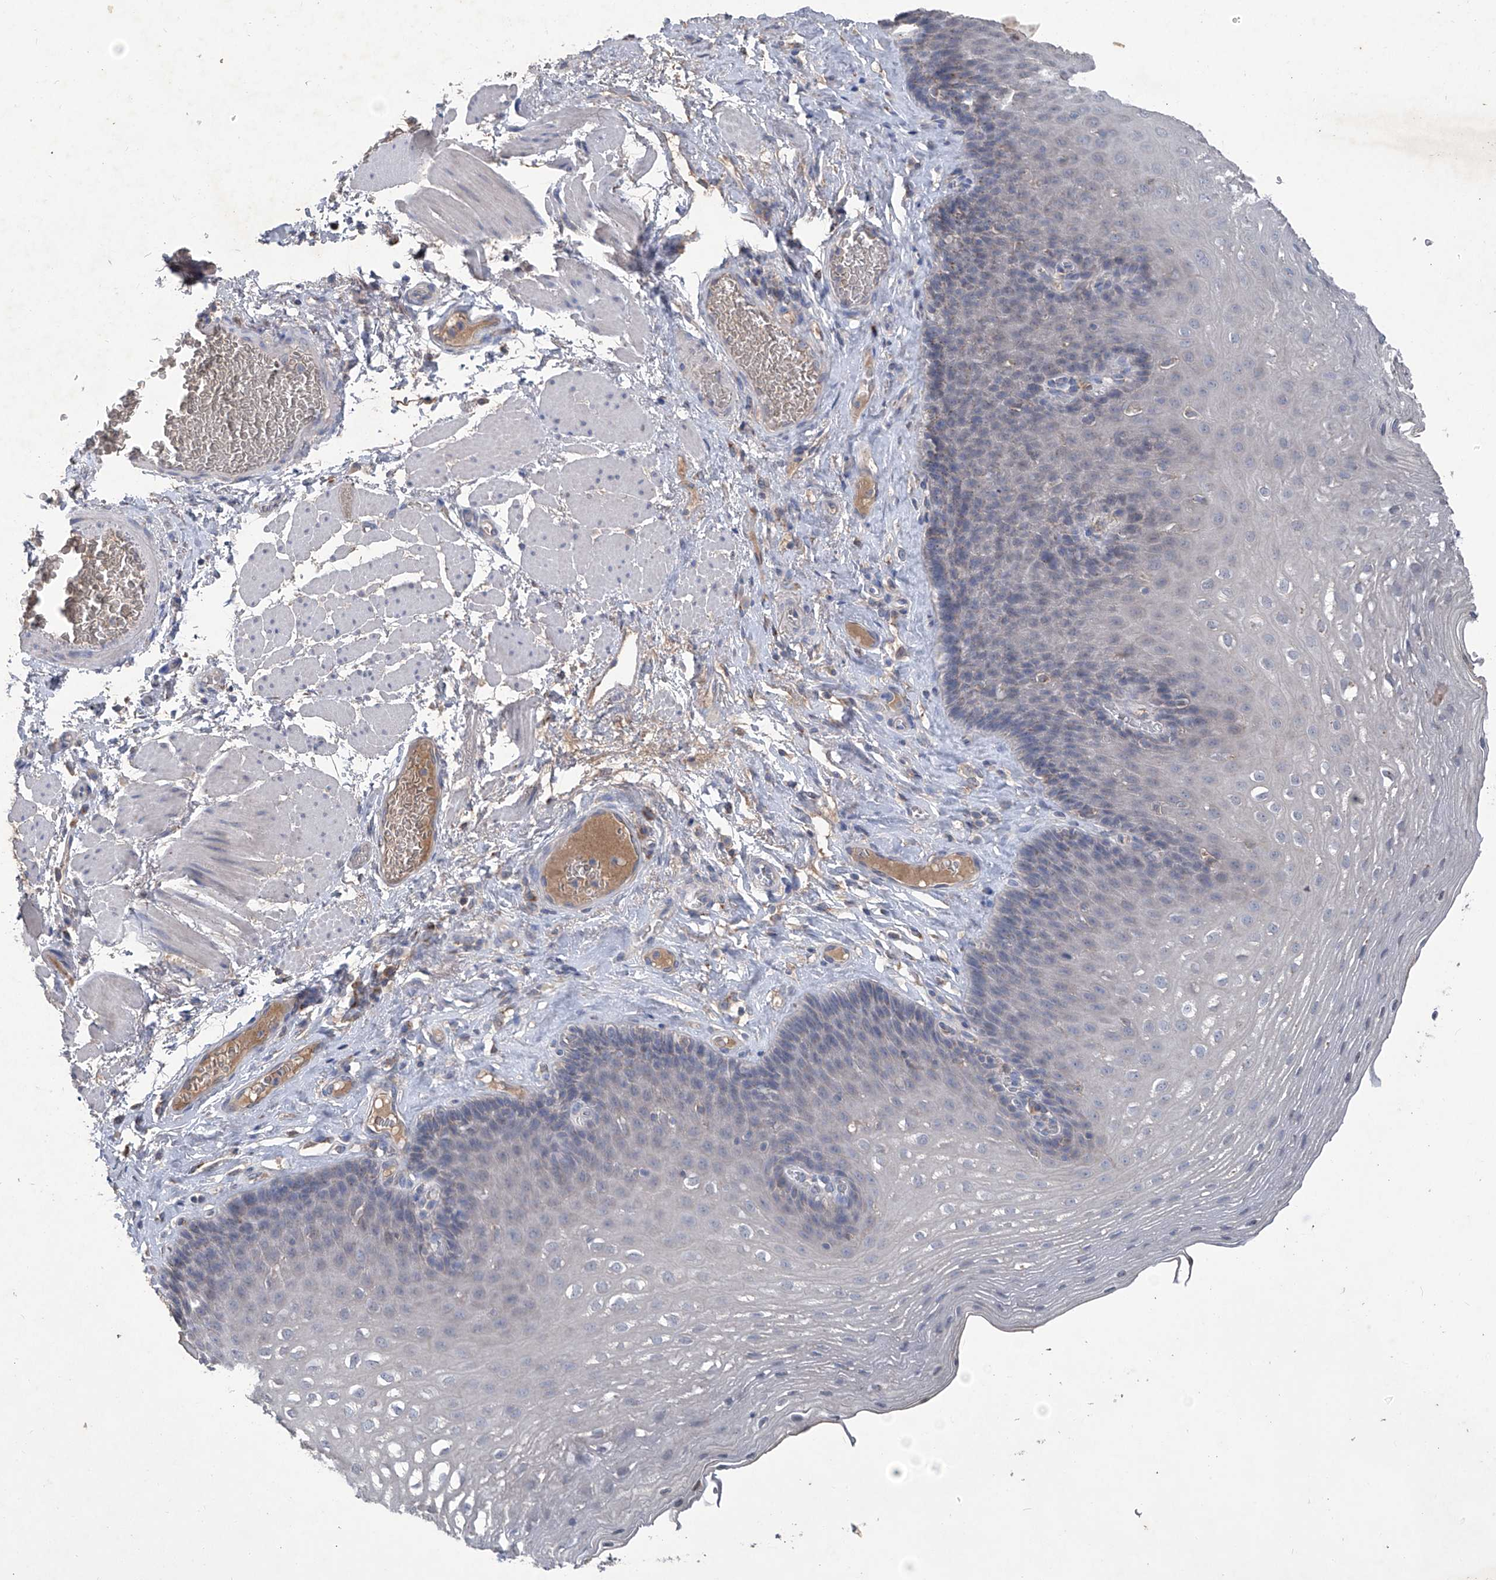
{"staining": {"intensity": "negative", "quantity": "none", "location": "none"}, "tissue": "esophagus", "cell_type": "Squamous epithelial cells", "image_type": "normal", "snomed": [{"axis": "morphology", "description": "Normal tissue, NOS"}, {"axis": "topography", "description": "Esophagus"}], "caption": "Image shows no protein positivity in squamous epithelial cells of normal esophagus.", "gene": "PCSK5", "patient": {"sex": "female", "age": 66}}